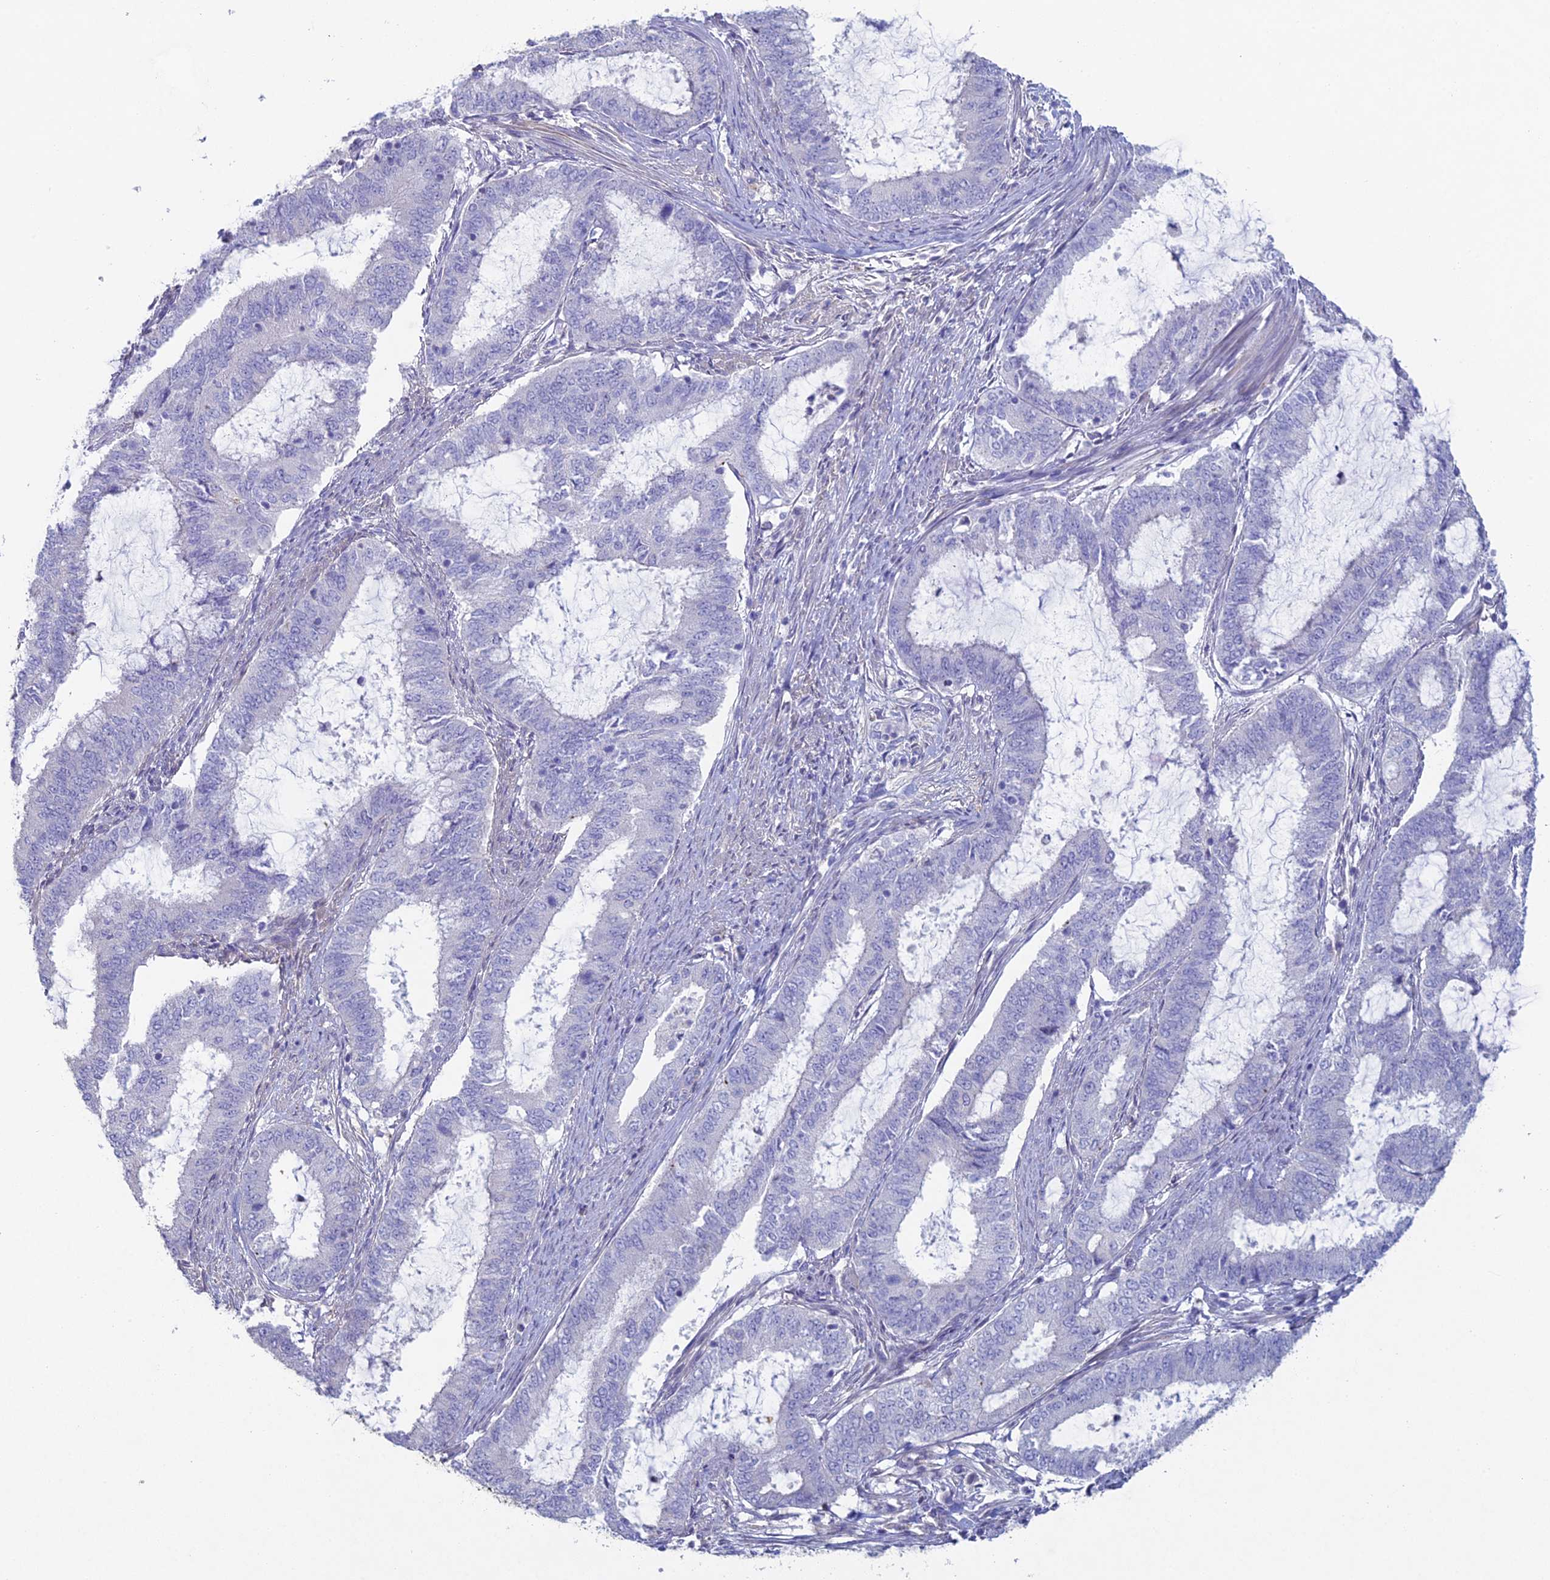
{"staining": {"intensity": "negative", "quantity": "none", "location": "none"}, "tissue": "endometrial cancer", "cell_type": "Tumor cells", "image_type": "cancer", "snomed": [{"axis": "morphology", "description": "Adenocarcinoma, NOS"}, {"axis": "topography", "description": "Endometrium"}], "caption": "Tumor cells are negative for brown protein staining in endometrial cancer.", "gene": "NCAM1", "patient": {"sex": "female", "age": 51}}